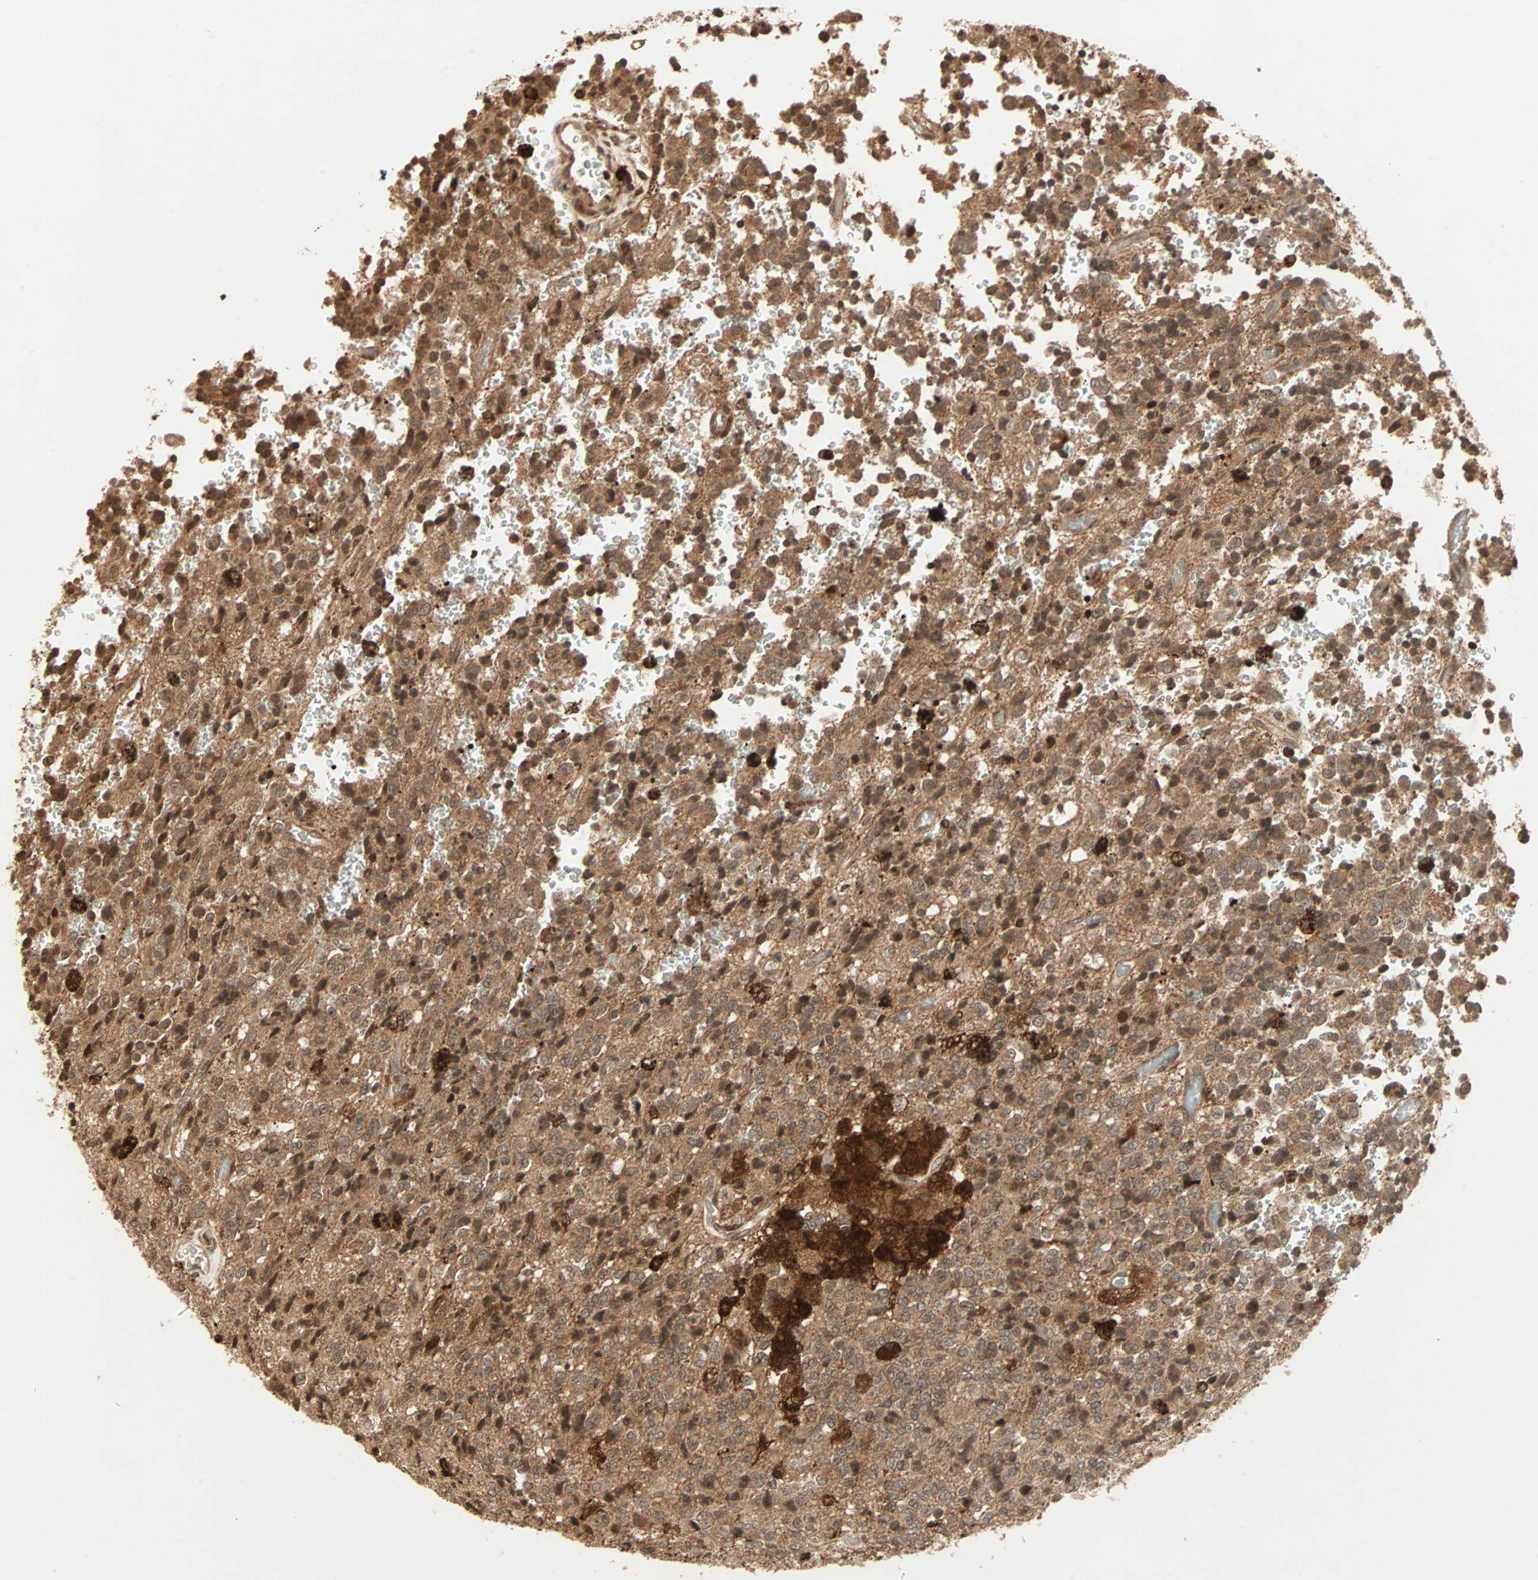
{"staining": {"intensity": "moderate", "quantity": ">75%", "location": "cytoplasmic/membranous"}, "tissue": "glioma", "cell_type": "Tumor cells", "image_type": "cancer", "snomed": [{"axis": "morphology", "description": "Glioma, malignant, High grade"}, {"axis": "topography", "description": "pancreas cauda"}], "caption": "Protein staining of glioma tissue reveals moderate cytoplasmic/membranous positivity in about >75% of tumor cells.", "gene": "RFFL", "patient": {"sex": "male", "age": 60}}